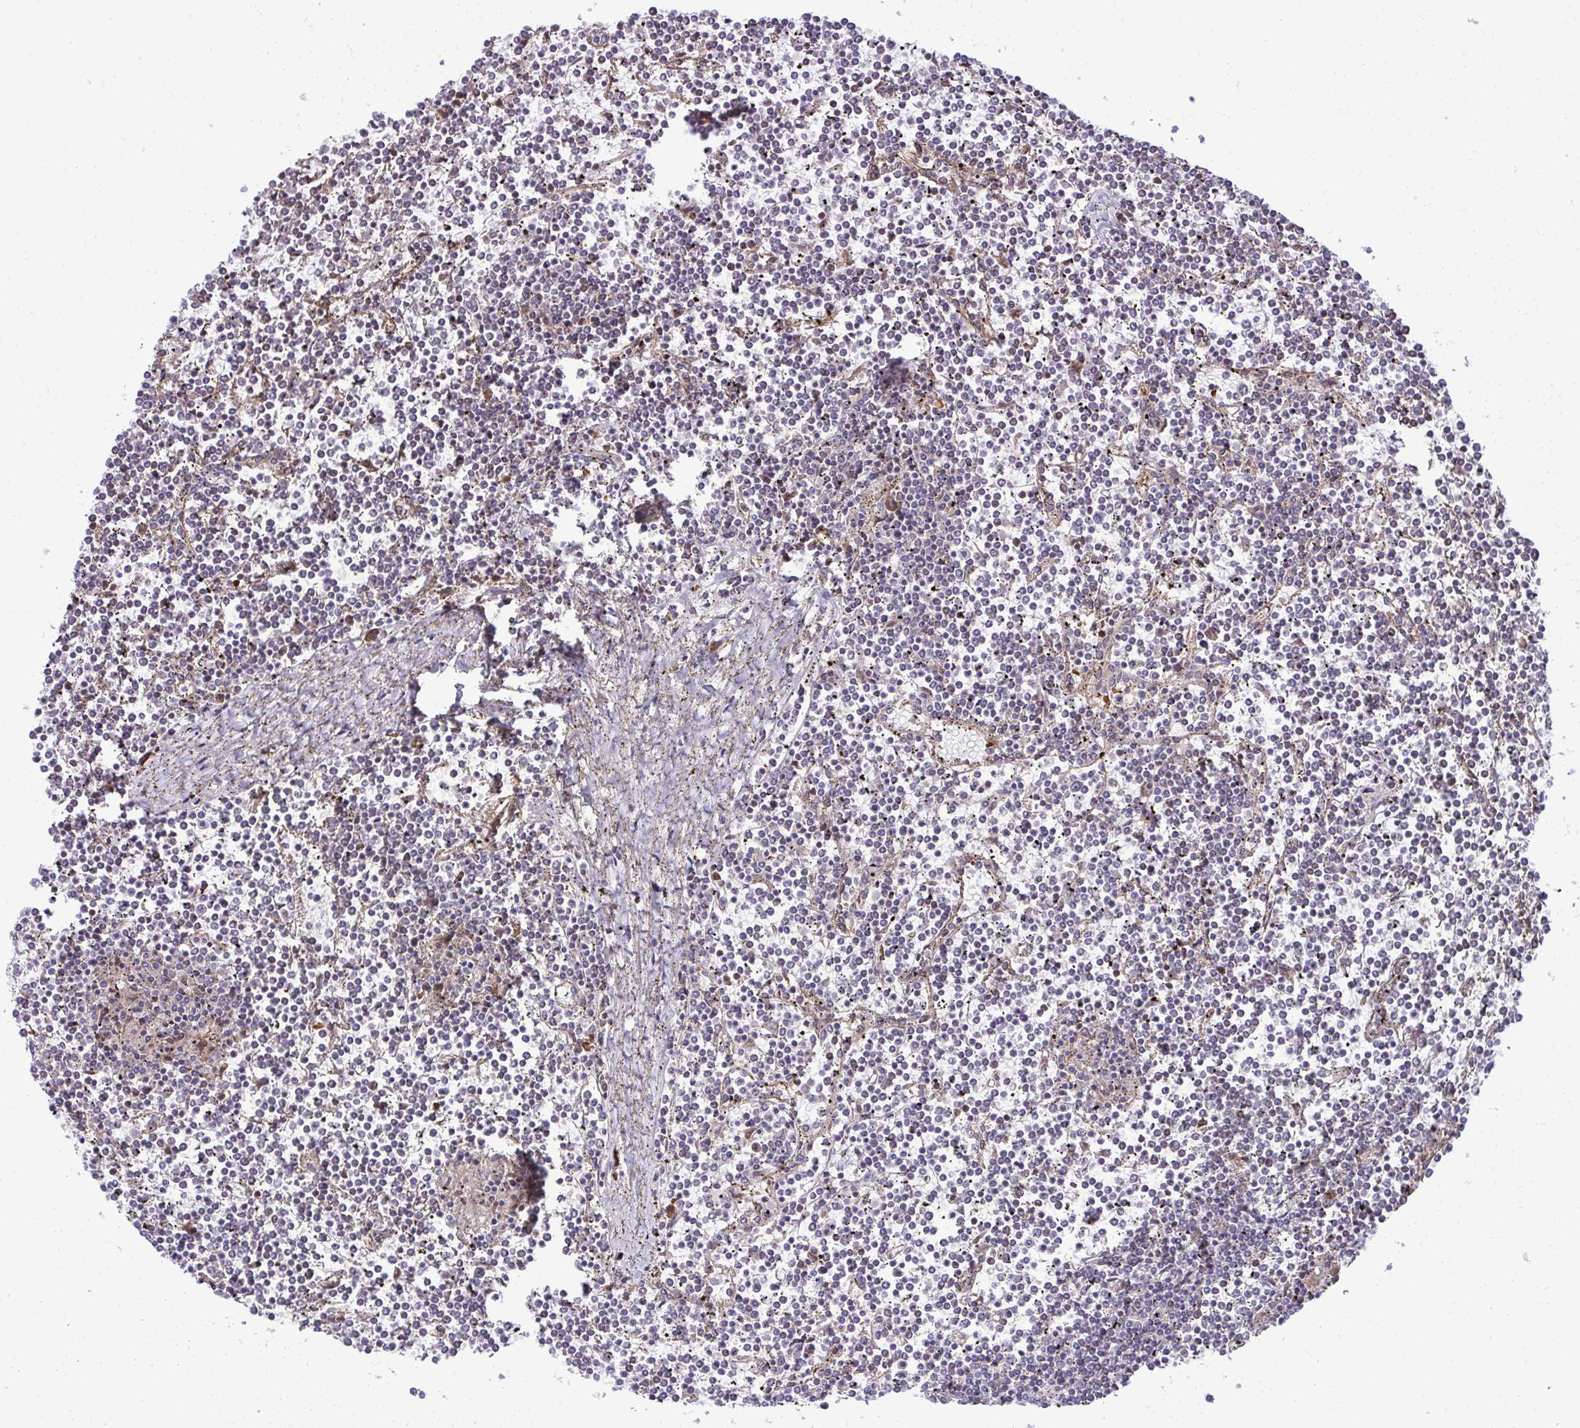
{"staining": {"intensity": "negative", "quantity": "none", "location": "none"}, "tissue": "lymphoma", "cell_type": "Tumor cells", "image_type": "cancer", "snomed": [{"axis": "morphology", "description": "Malignant lymphoma, non-Hodgkin's type, Low grade"}, {"axis": "topography", "description": "Spleen"}], "caption": "DAB (3,3'-diaminobenzidine) immunohistochemical staining of lymphoma exhibits no significant expression in tumor cells. Brightfield microscopy of immunohistochemistry stained with DAB (3,3'-diaminobenzidine) (brown) and hematoxylin (blue), captured at high magnification.", "gene": "ZSCAN9", "patient": {"sex": "female", "age": 19}}